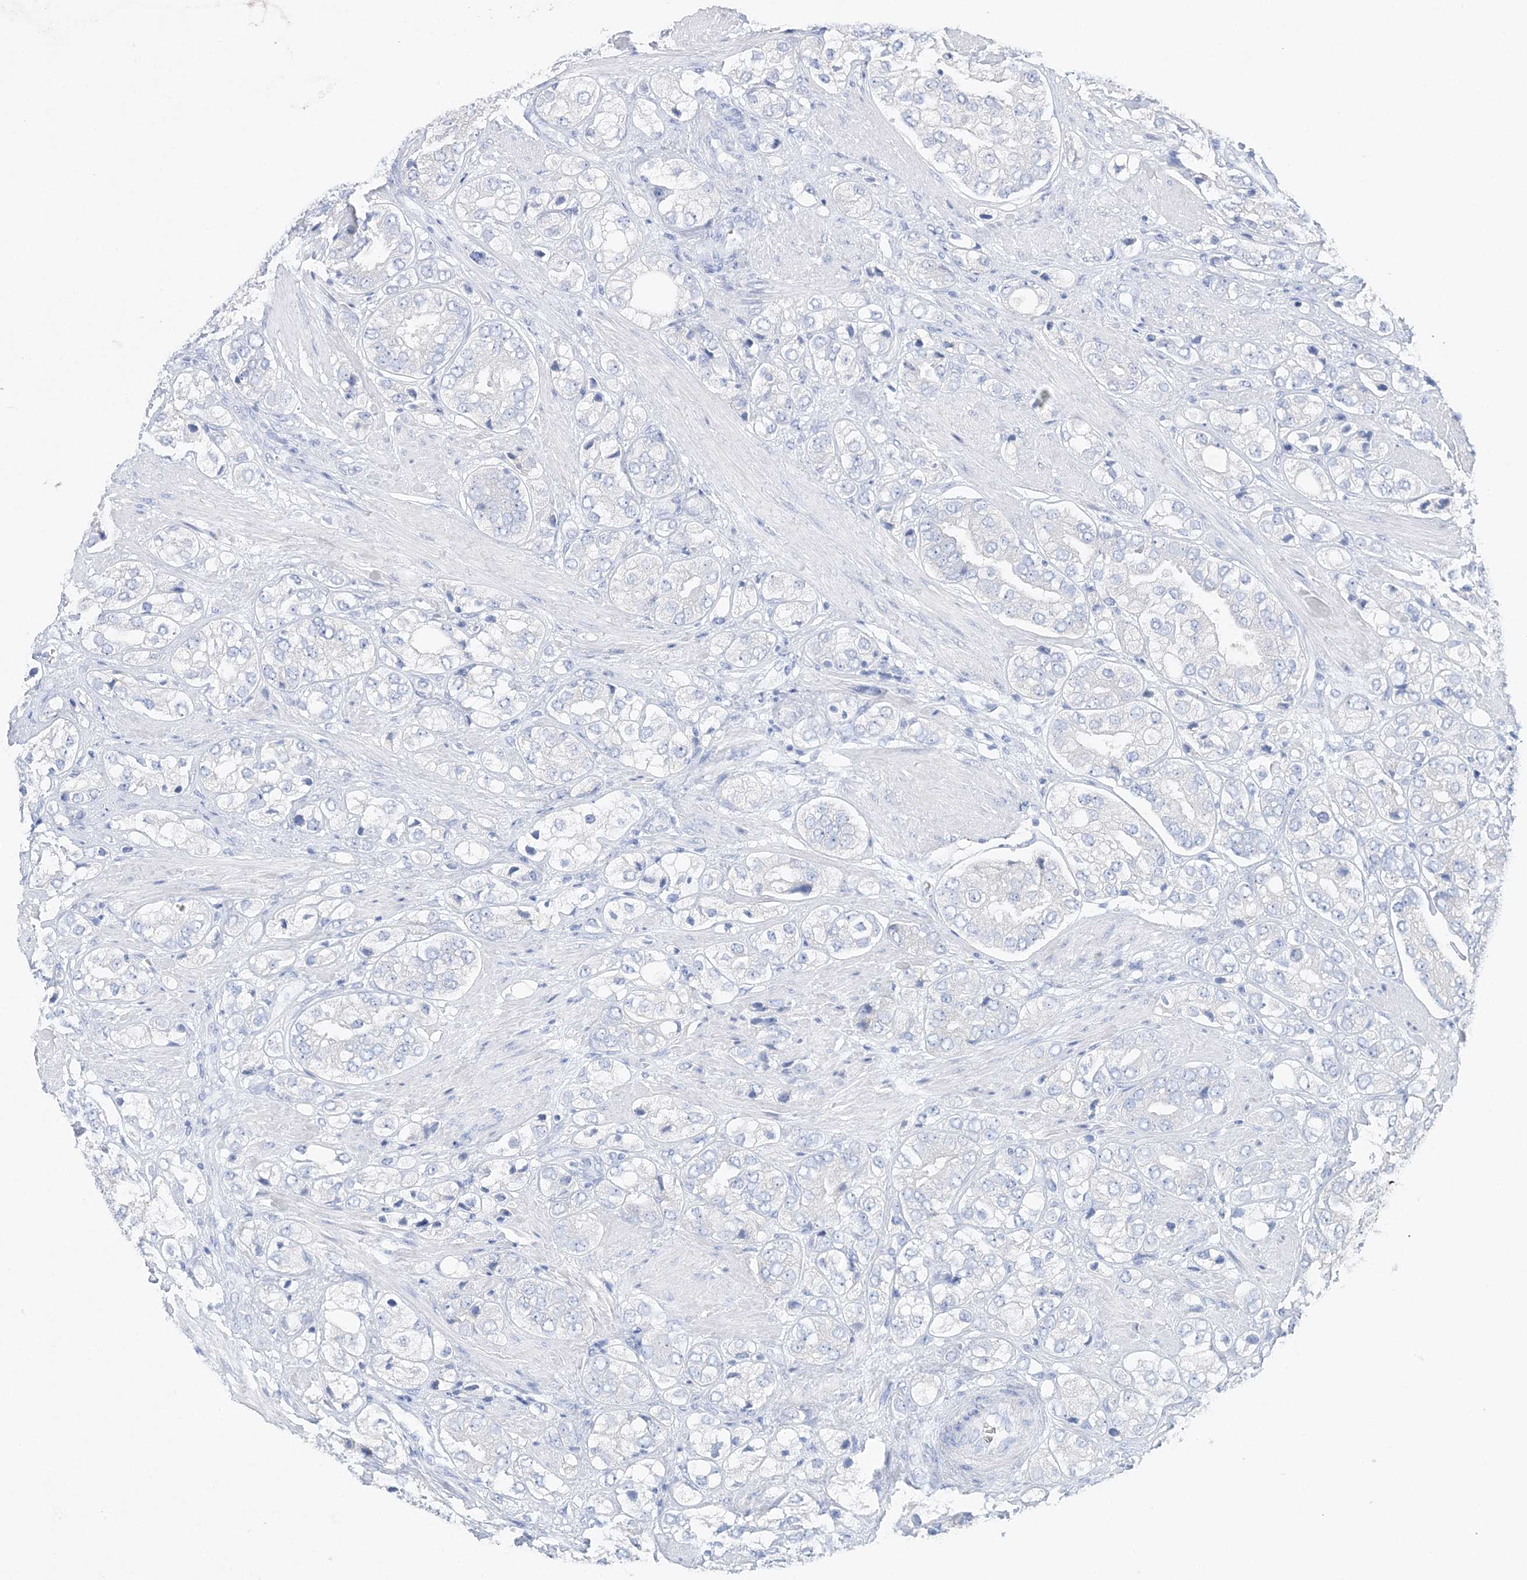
{"staining": {"intensity": "negative", "quantity": "none", "location": "none"}, "tissue": "prostate cancer", "cell_type": "Tumor cells", "image_type": "cancer", "snomed": [{"axis": "morphology", "description": "Adenocarcinoma, High grade"}, {"axis": "topography", "description": "Prostate"}], "caption": "This photomicrograph is of prostate cancer (adenocarcinoma (high-grade)) stained with IHC to label a protein in brown with the nuclei are counter-stained blue. There is no staining in tumor cells. The staining is performed using DAB brown chromogen with nuclei counter-stained in using hematoxylin.", "gene": "SLC5A6", "patient": {"sex": "male", "age": 50}}